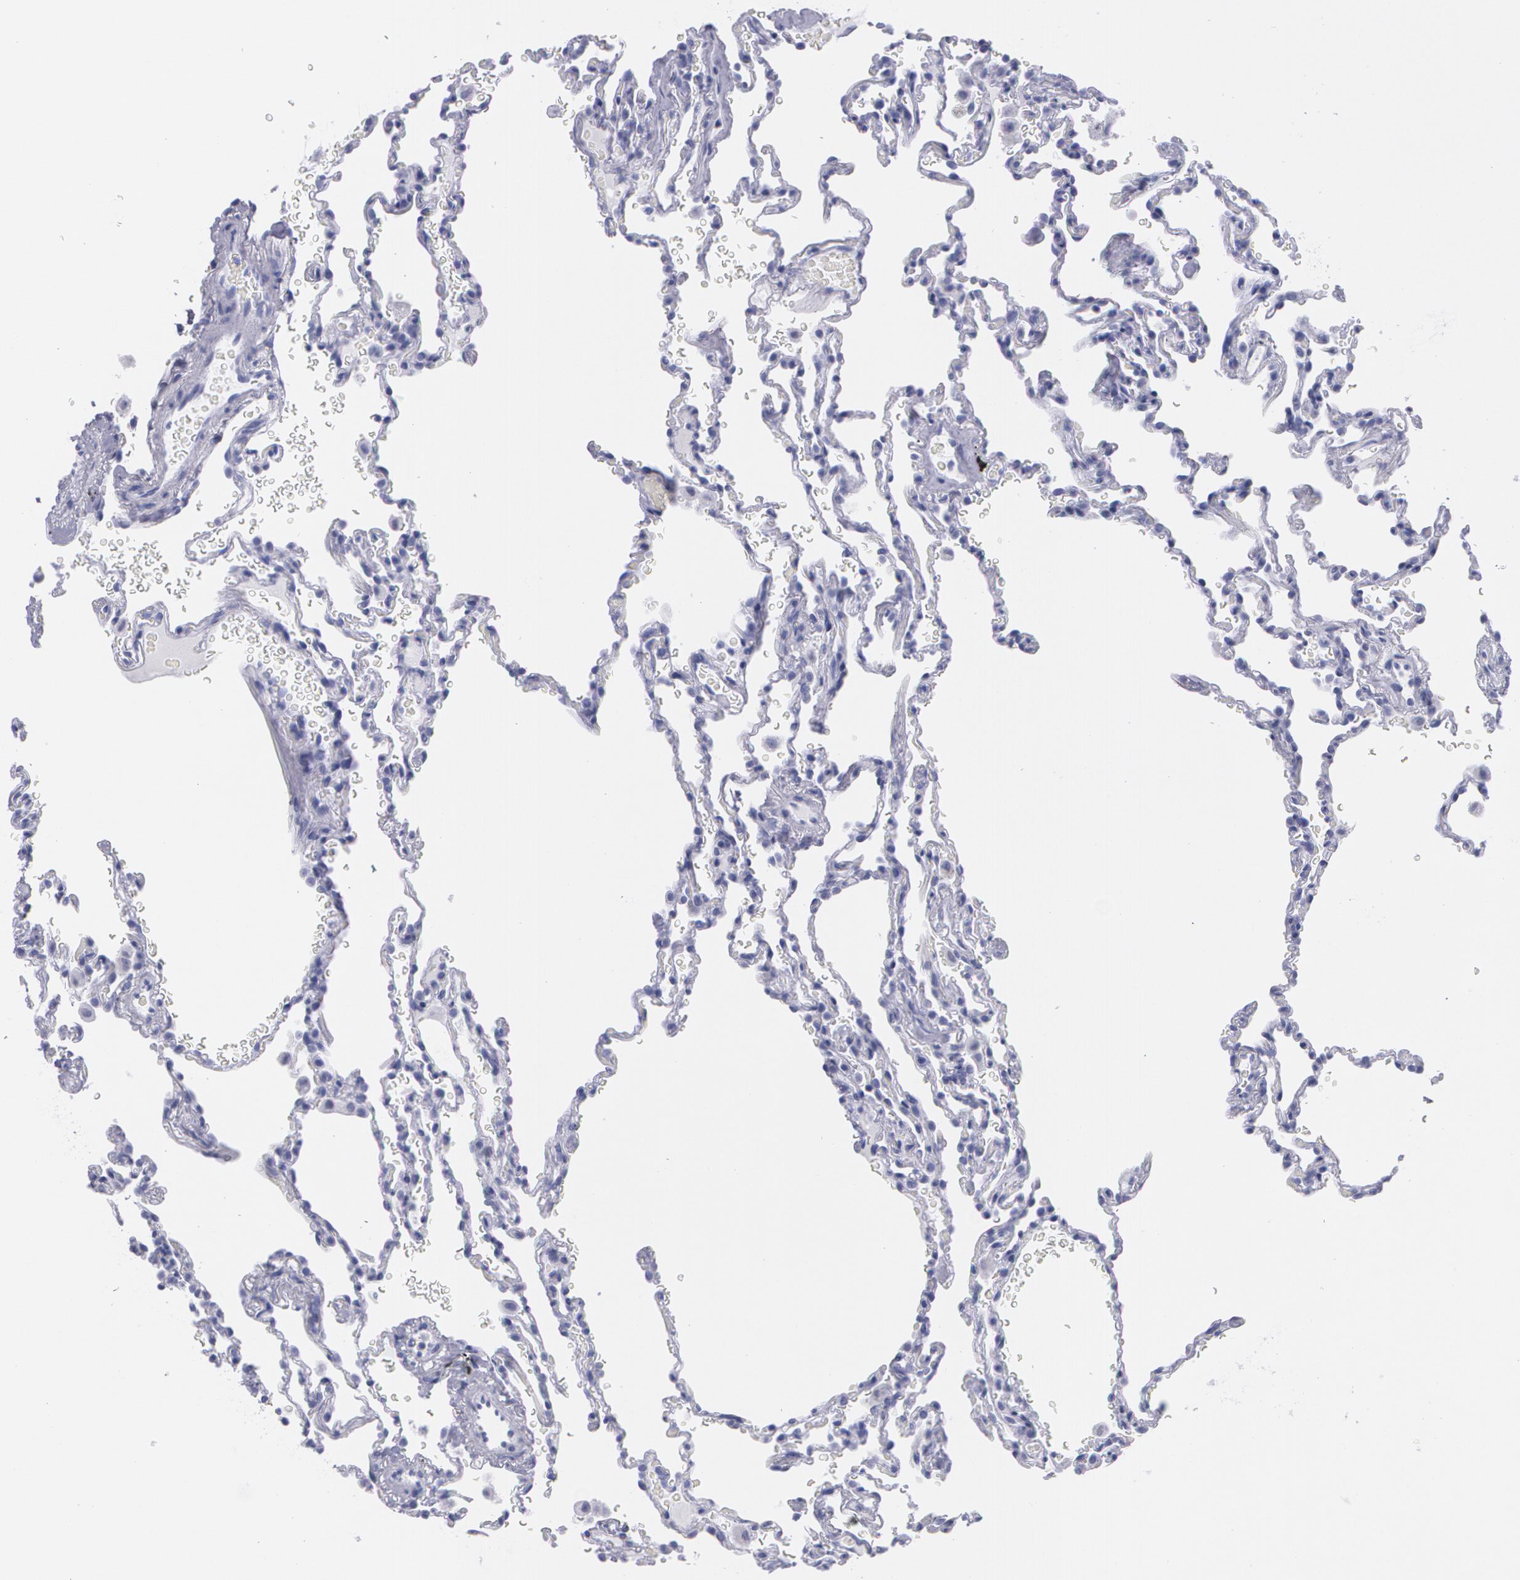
{"staining": {"intensity": "negative", "quantity": "none", "location": "none"}, "tissue": "lung", "cell_type": "Alveolar cells", "image_type": "normal", "snomed": [{"axis": "morphology", "description": "Normal tissue, NOS"}, {"axis": "topography", "description": "Lung"}], "caption": "A micrograph of lung stained for a protein displays no brown staining in alveolar cells.", "gene": "TP53", "patient": {"sex": "male", "age": 59}}